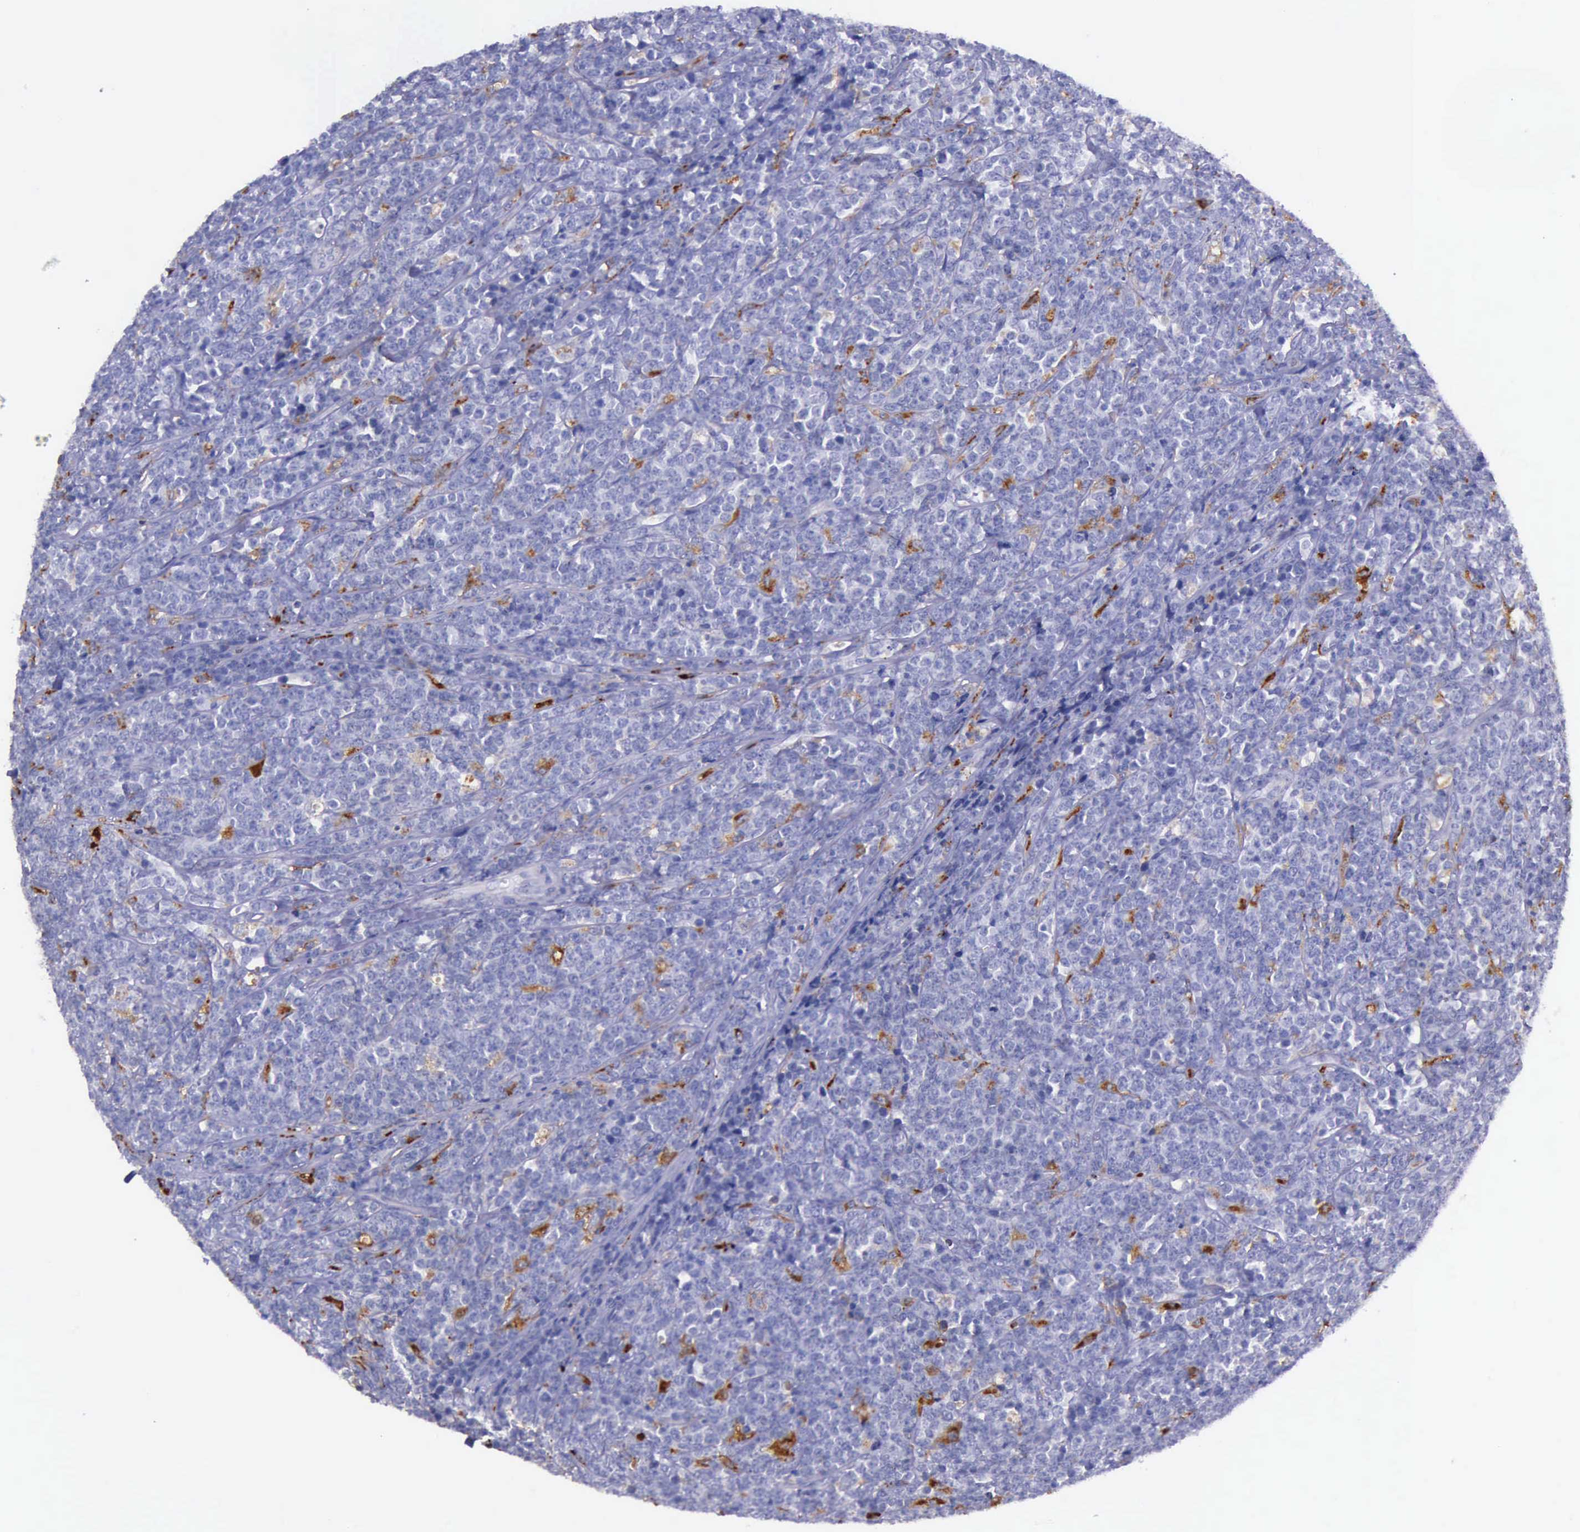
{"staining": {"intensity": "negative", "quantity": "none", "location": "none"}, "tissue": "lymphoma", "cell_type": "Tumor cells", "image_type": "cancer", "snomed": [{"axis": "morphology", "description": "Malignant lymphoma, non-Hodgkin's type, High grade"}, {"axis": "topography", "description": "Small intestine"}, {"axis": "topography", "description": "Colon"}], "caption": "This is an immunohistochemistry (IHC) photomicrograph of human lymphoma. There is no expression in tumor cells.", "gene": "GLA", "patient": {"sex": "male", "age": 8}}